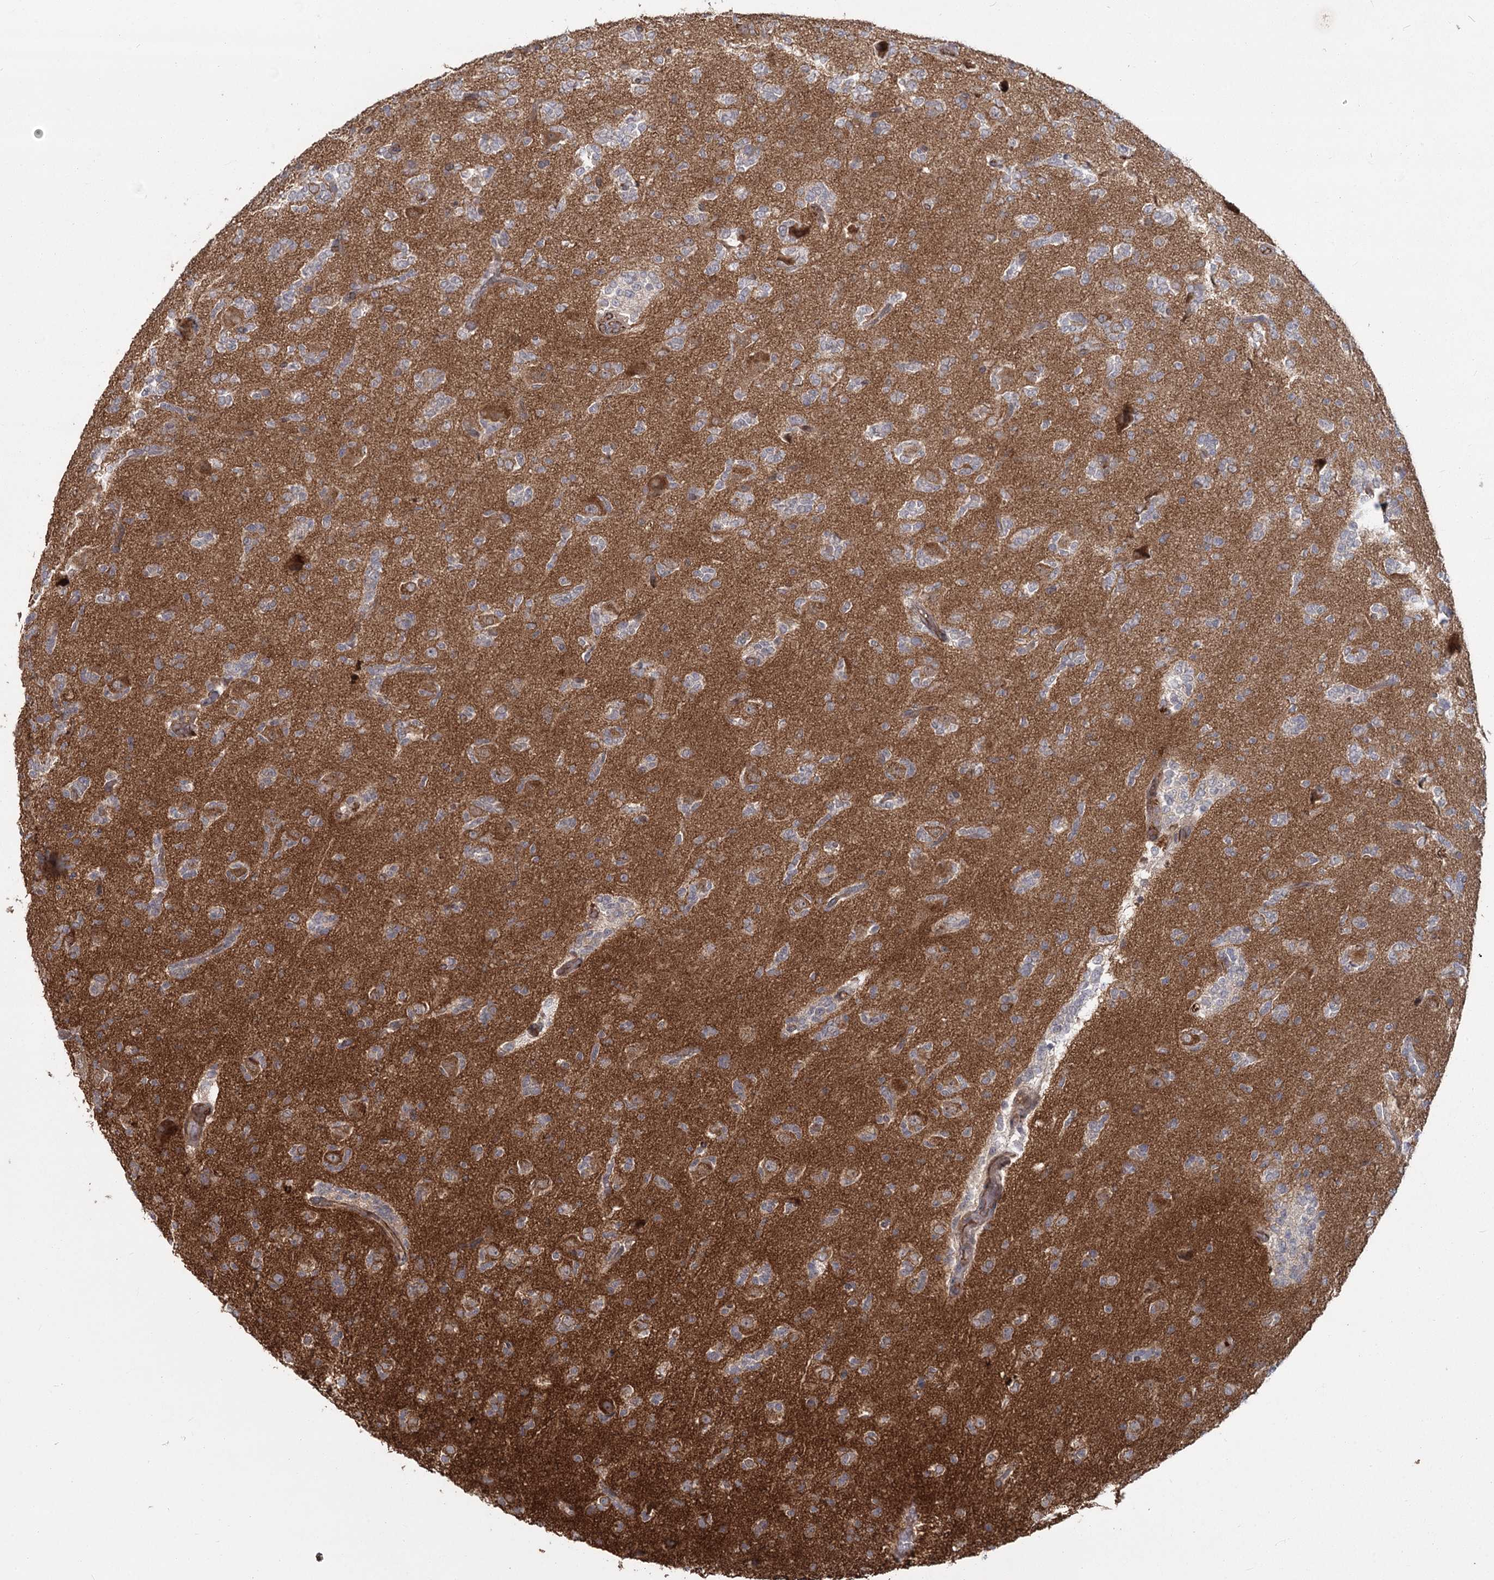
{"staining": {"intensity": "negative", "quantity": "none", "location": "none"}, "tissue": "glioma", "cell_type": "Tumor cells", "image_type": "cancer", "snomed": [{"axis": "morphology", "description": "Glioma, malignant, High grade"}, {"axis": "topography", "description": "Brain"}], "caption": "IHC photomicrograph of neoplastic tissue: glioma stained with DAB (3,3'-diaminobenzidine) demonstrates no significant protein staining in tumor cells.", "gene": "AP2M1", "patient": {"sex": "female", "age": 62}}